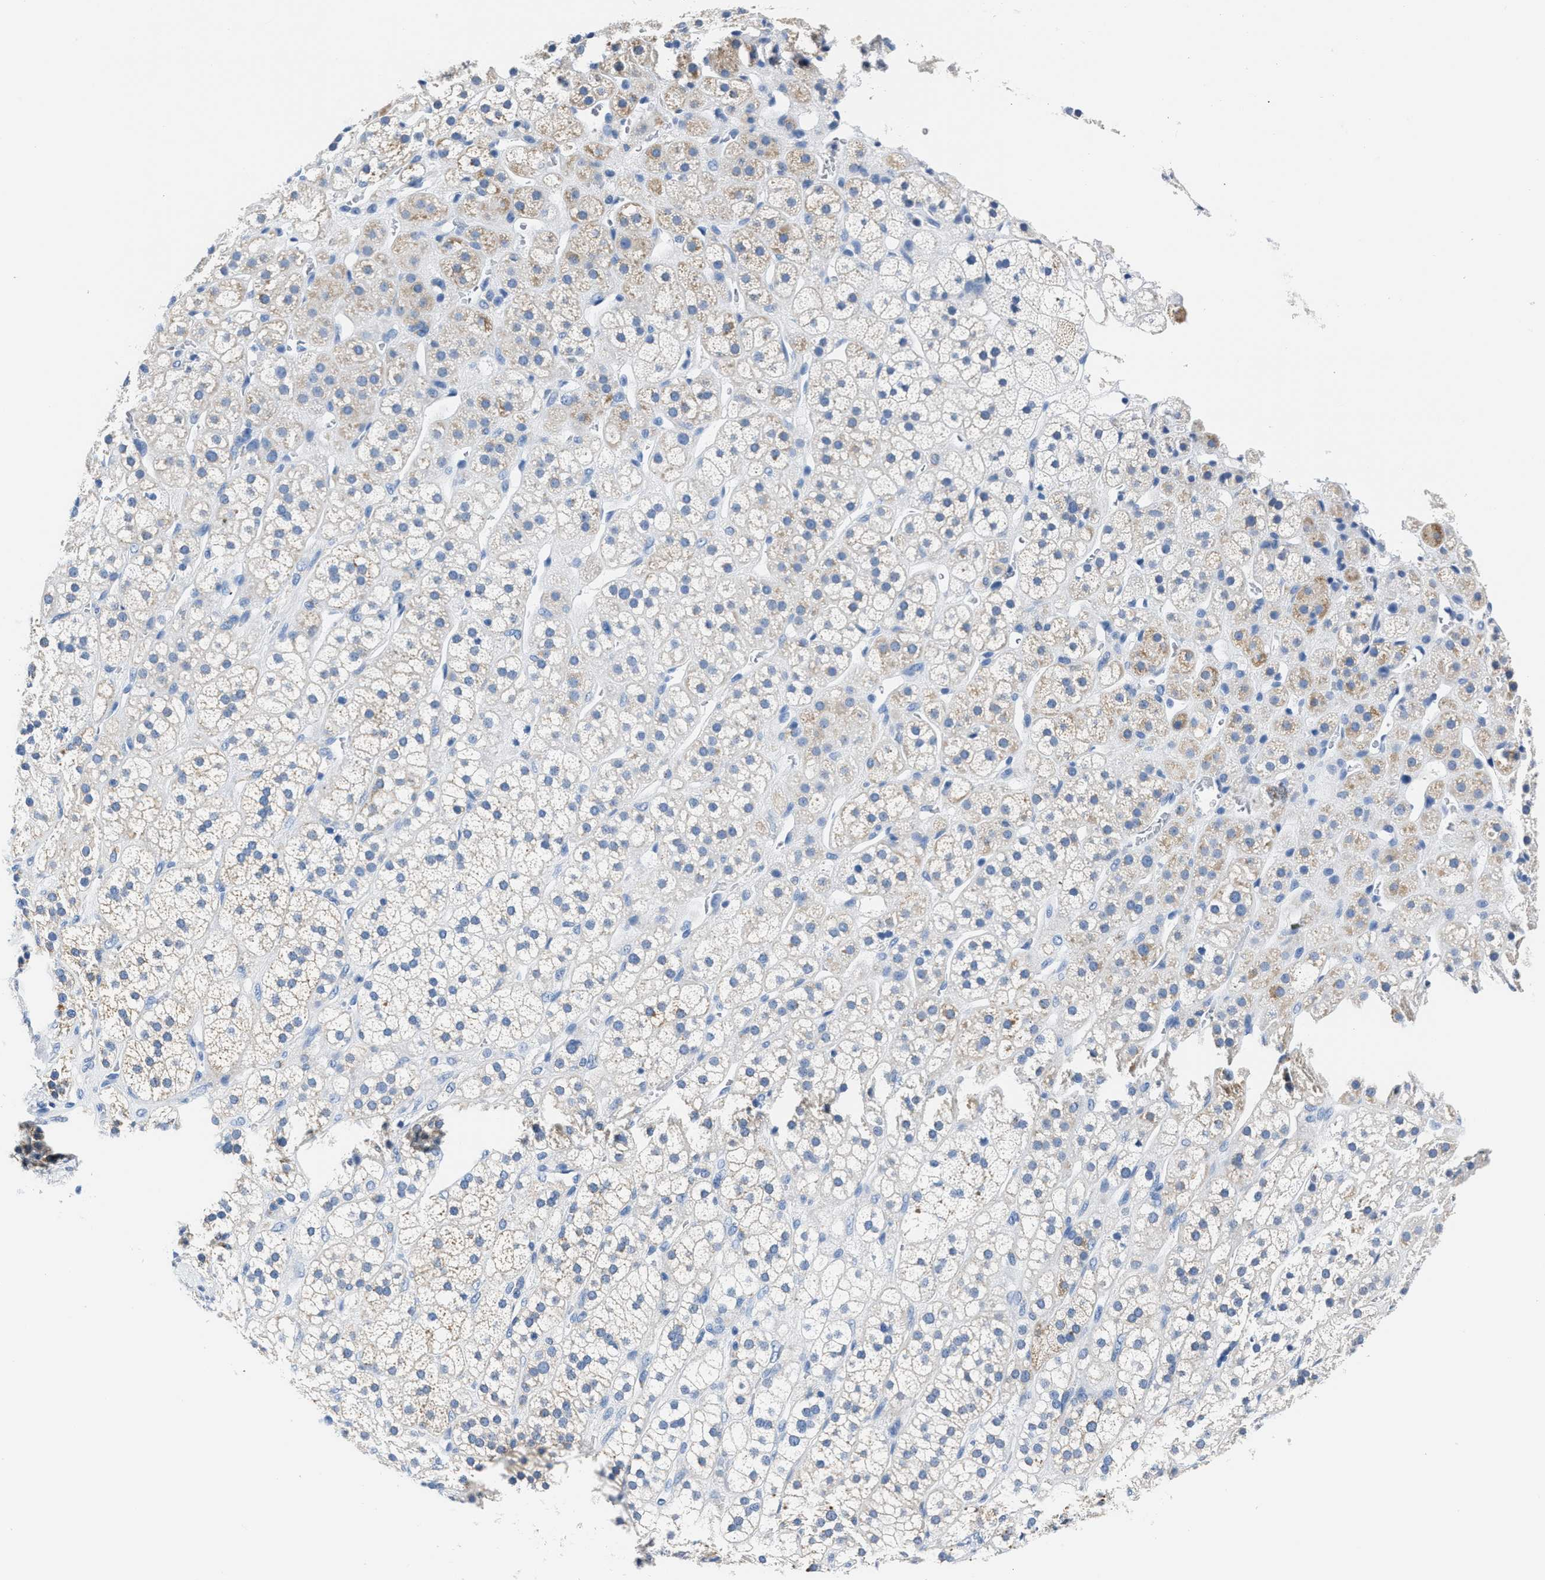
{"staining": {"intensity": "moderate", "quantity": "25%-75%", "location": "cytoplasmic/membranous"}, "tissue": "adrenal gland", "cell_type": "Glandular cells", "image_type": "normal", "snomed": [{"axis": "morphology", "description": "Normal tissue, NOS"}, {"axis": "topography", "description": "Adrenal gland"}], "caption": "Glandular cells display medium levels of moderate cytoplasmic/membranous expression in approximately 25%-75% of cells in benign human adrenal gland.", "gene": "AMACR", "patient": {"sex": "male", "age": 56}}